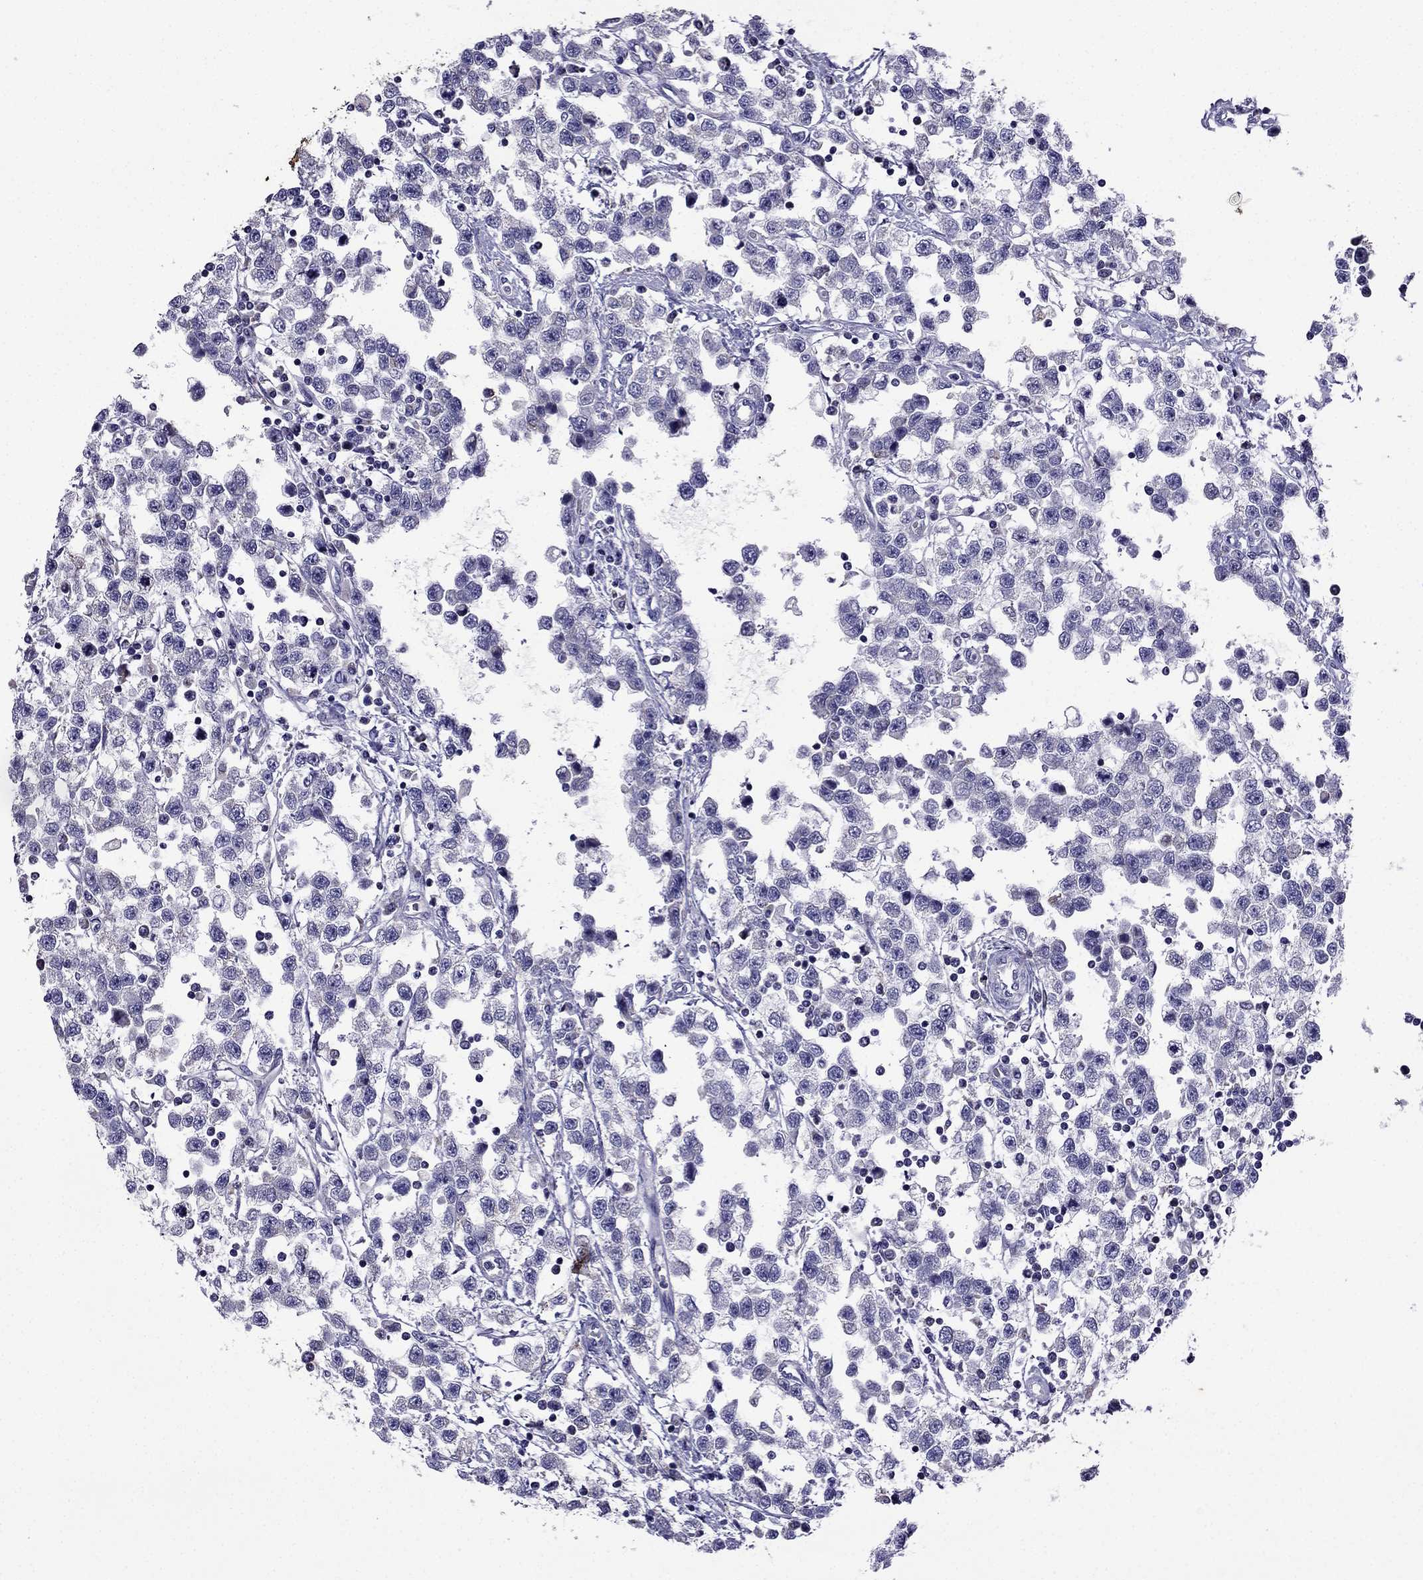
{"staining": {"intensity": "negative", "quantity": "none", "location": "none"}, "tissue": "testis cancer", "cell_type": "Tumor cells", "image_type": "cancer", "snomed": [{"axis": "morphology", "description": "Seminoma, NOS"}, {"axis": "topography", "description": "Testis"}], "caption": "This is a photomicrograph of IHC staining of testis seminoma, which shows no positivity in tumor cells.", "gene": "DSC1", "patient": {"sex": "male", "age": 34}}